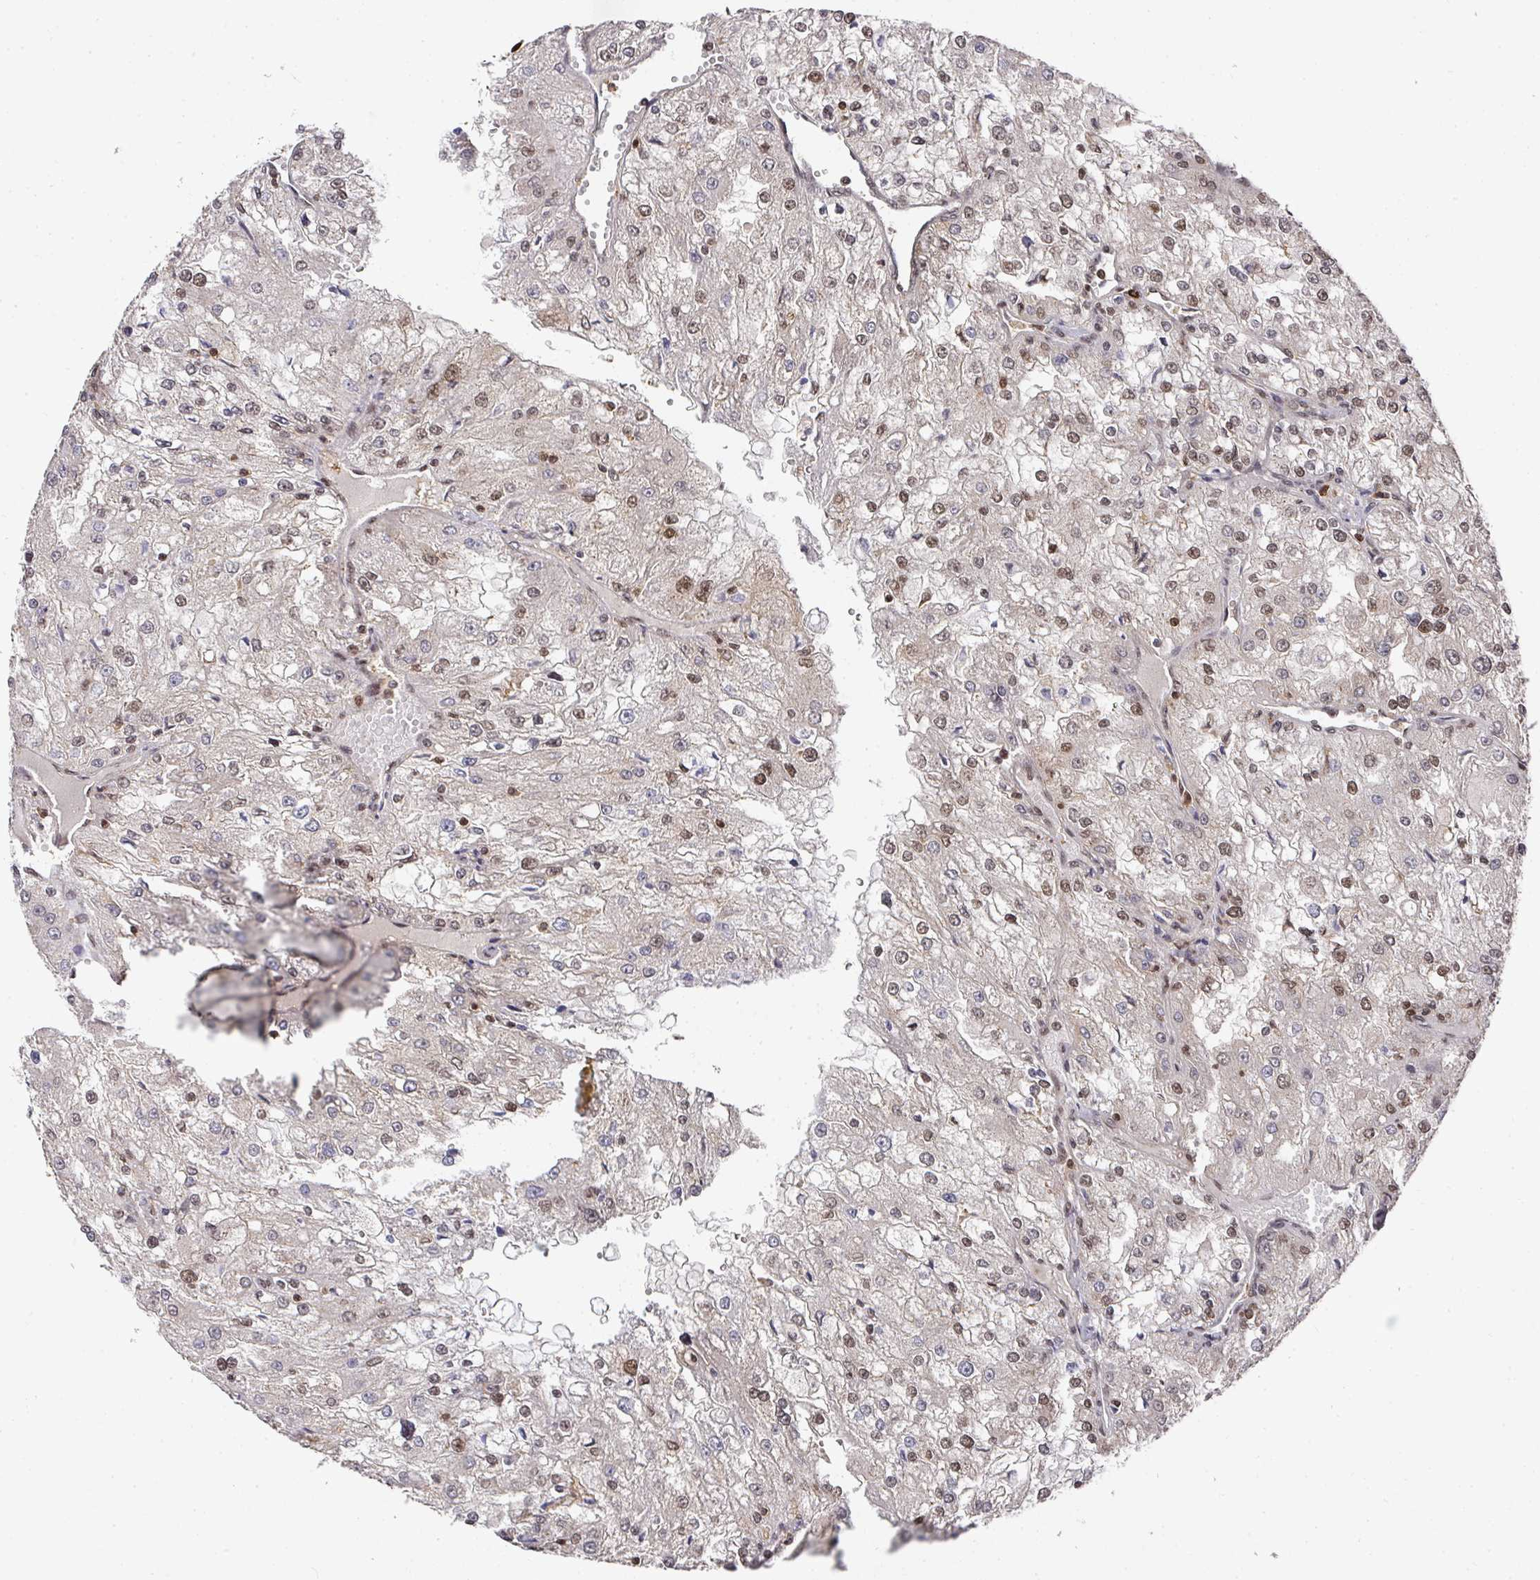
{"staining": {"intensity": "moderate", "quantity": "<25%", "location": "nuclear"}, "tissue": "renal cancer", "cell_type": "Tumor cells", "image_type": "cancer", "snomed": [{"axis": "morphology", "description": "Adenocarcinoma, NOS"}, {"axis": "topography", "description": "Kidney"}], "caption": "Protein staining exhibits moderate nuclear staining in approximately <25% of tumor cells in renal adenocarcinoma.", "gene": "DIDO1", "patient": {"sex": "female", "age": 74}}